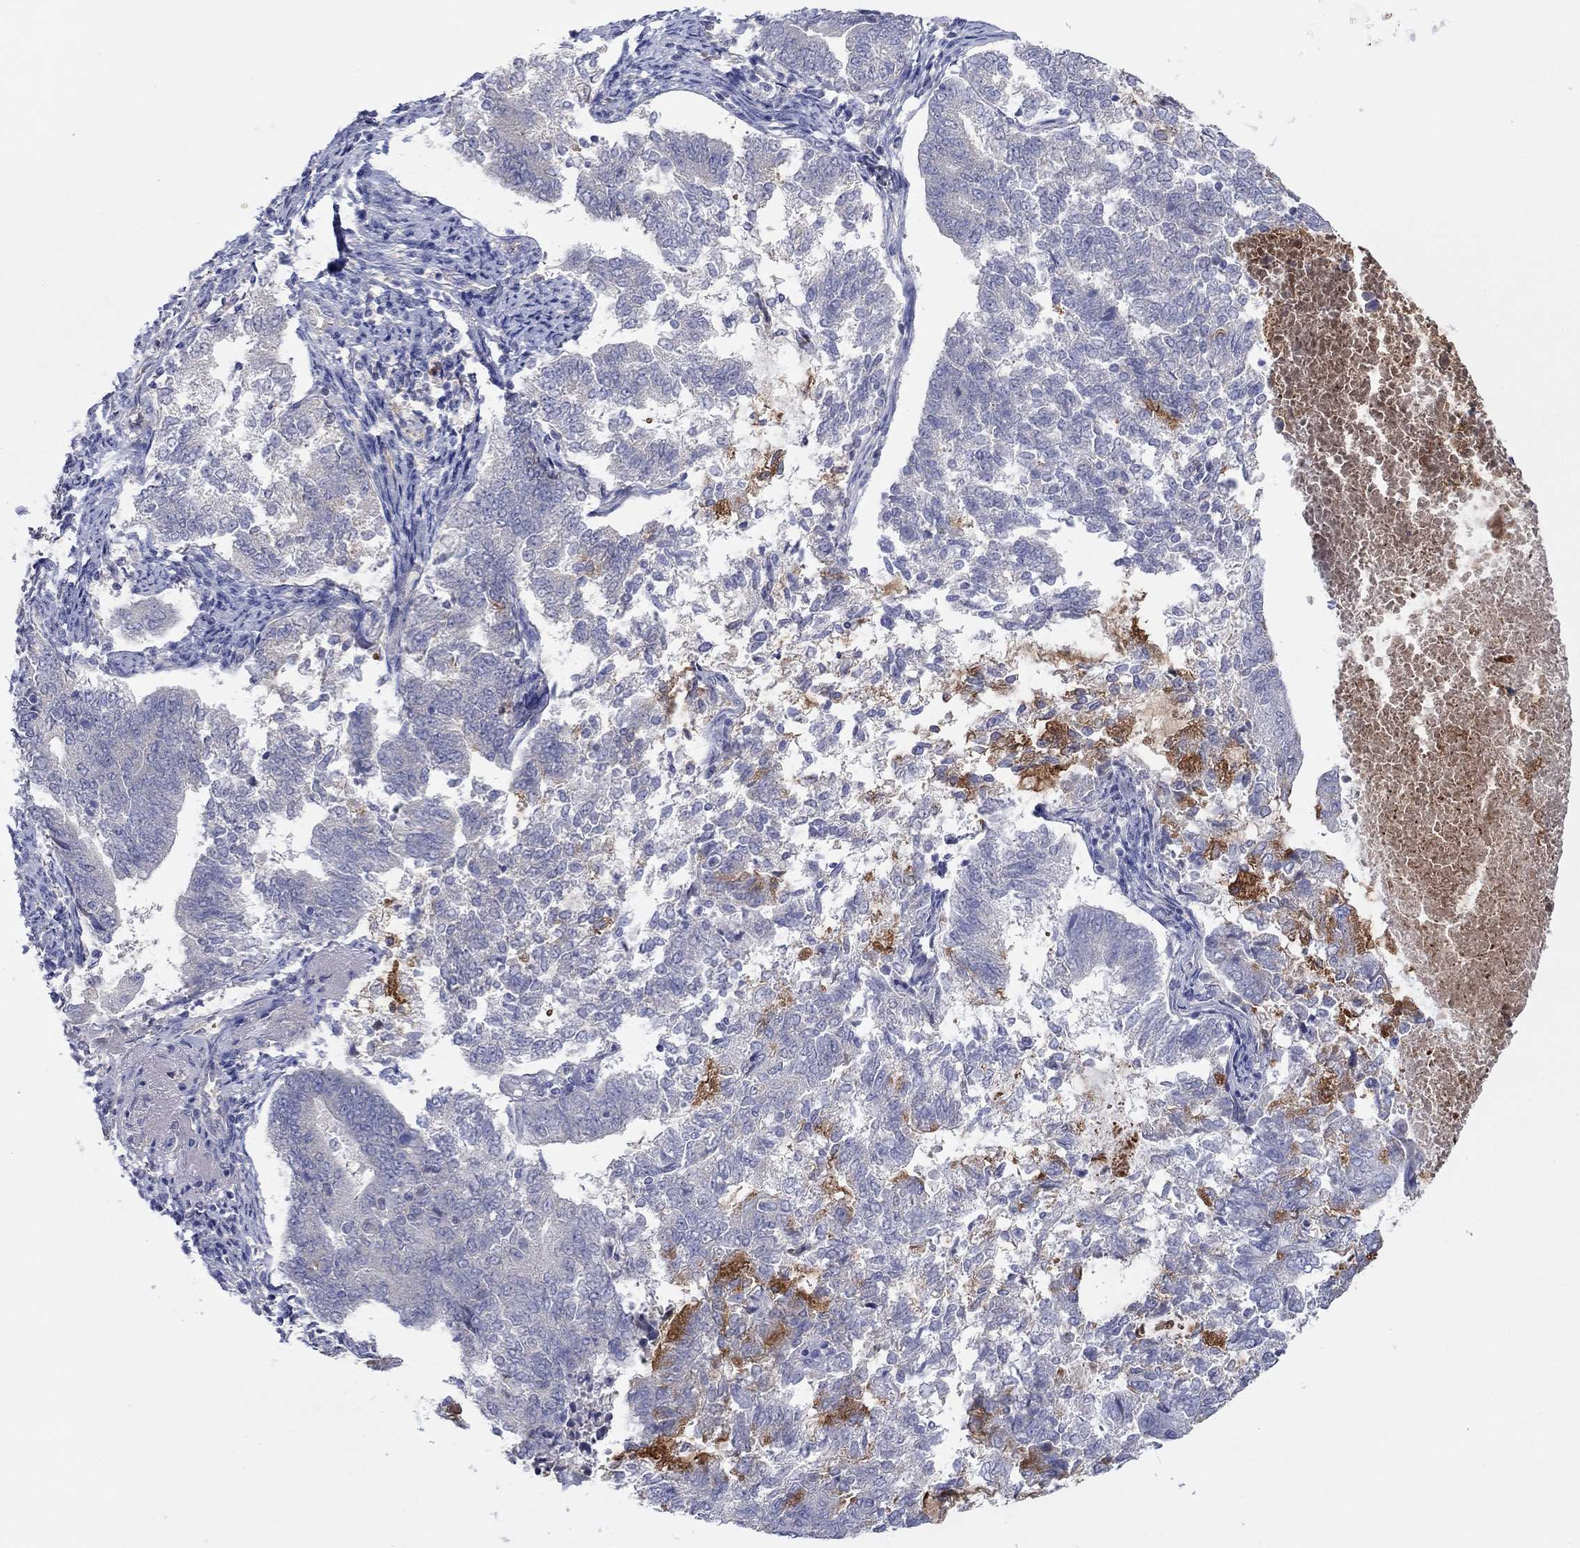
{"staining": {"intensity": "moderate", "quantity": "<25%", "location": "cytoplasmic/membranous"}, "tissue": "endometrial cancer", "cell_type": "Tumor cells", "image_type": "cancer", "snomed": [{"axis": "morphology", "description": "Adenocarcinoma, NOS"}, {"axis": "topography", "description": "Endometrium"}], "caption": "Immunohistochemical staining of endometrial cancer (adenocarcinoma) exhibits low levels of moderate cytoplasmic/membranous staining in about <25% of tumor cells.", "gene": "PLCL2", "patient": {"sex": "female", "age": 65}}